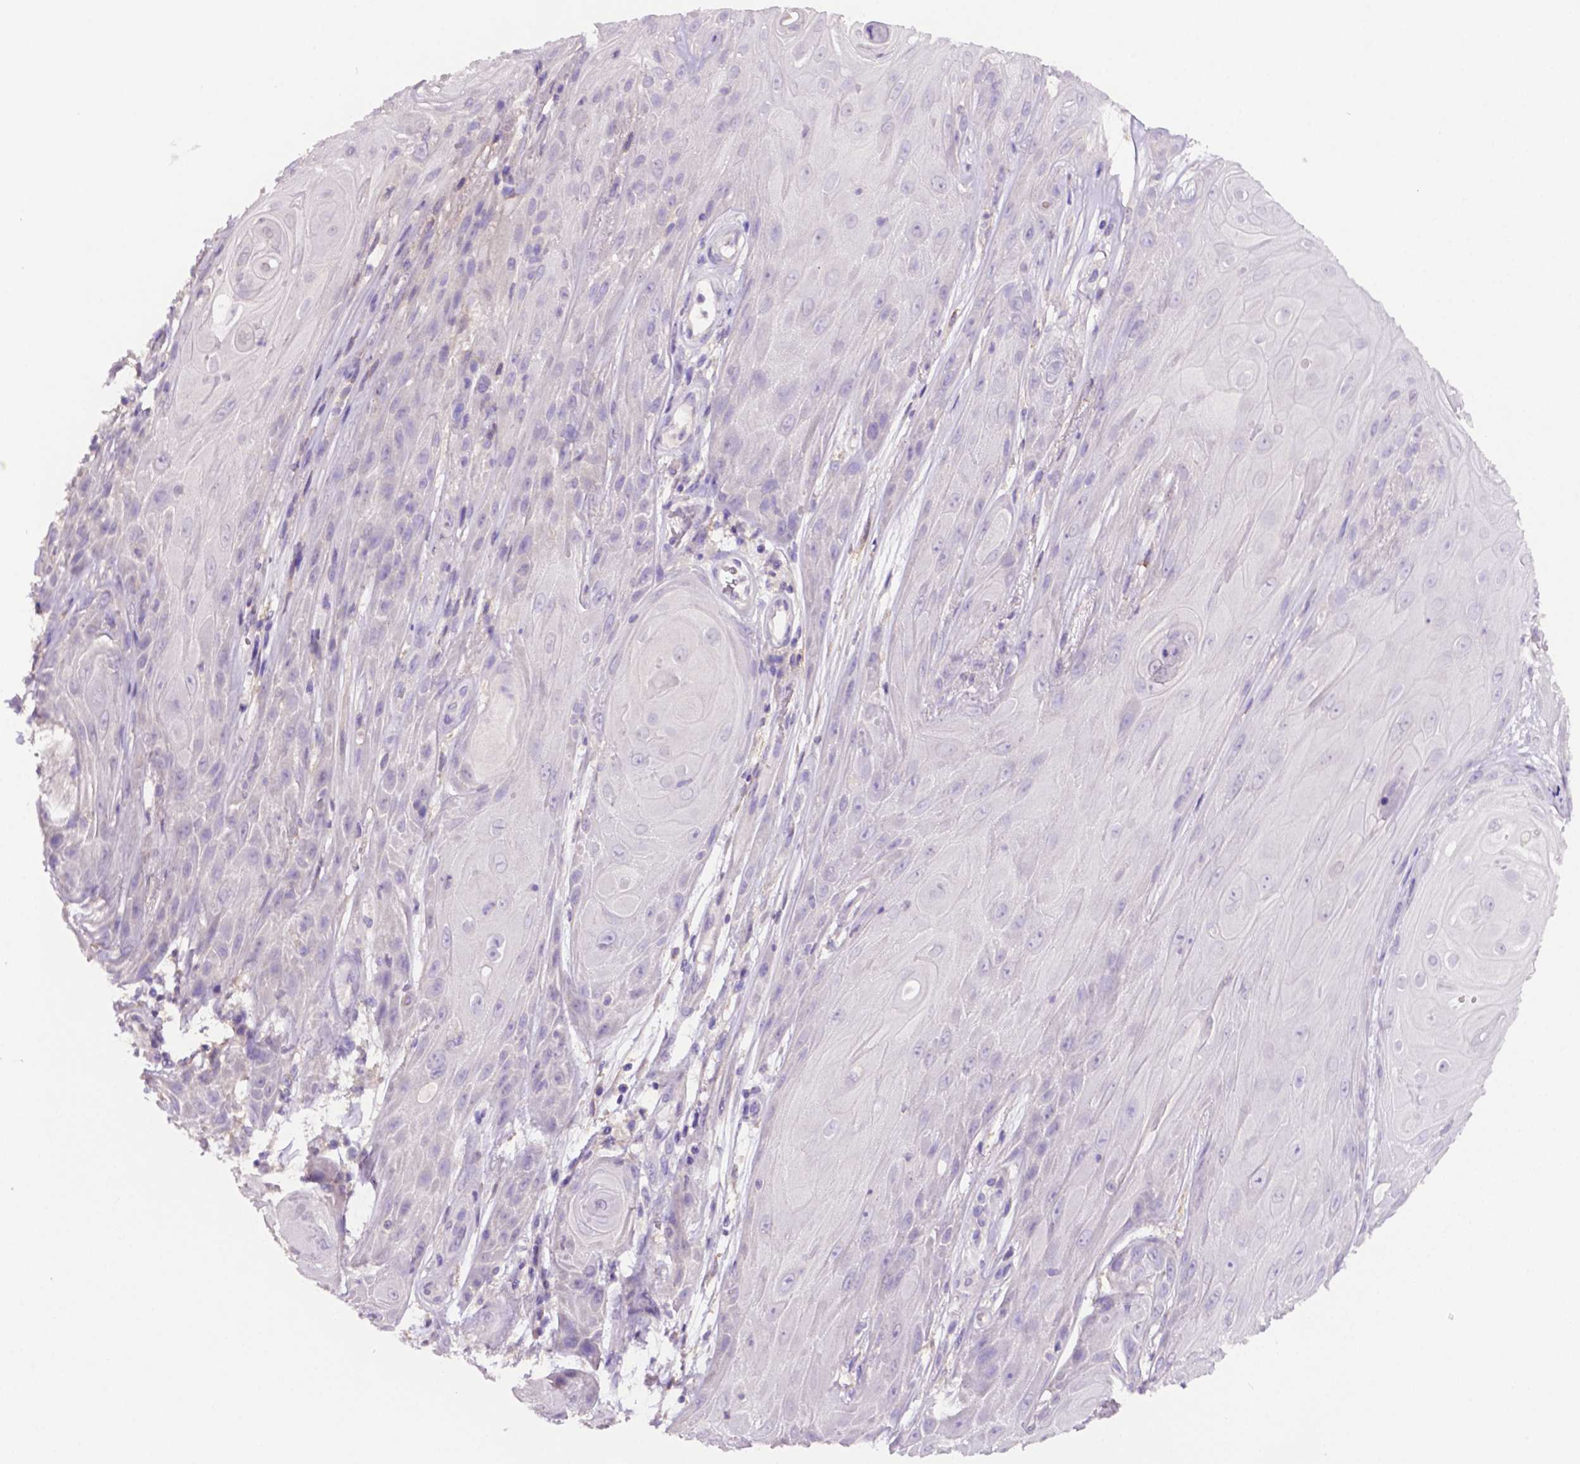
{"staining": {"intensity": "negative", "quantity": "none", "location": "none"}, "tissue": "skin cancer", "cell_type": "Tumor cells", "image_type": "cancer", "snomed": [{"axis": "morphology", "description": "Squamous cell carcinoma, NOS"}, {"axis": "topography", "description": "Skin"}], "caption": "IHC photomicrograph of squamous cell carcinoma (skin) stained for a protein (brown), which exhibits no positivity in tumor cells.", "gene": "PRPS2", "patient": {"sex": "male", "age": 62}}